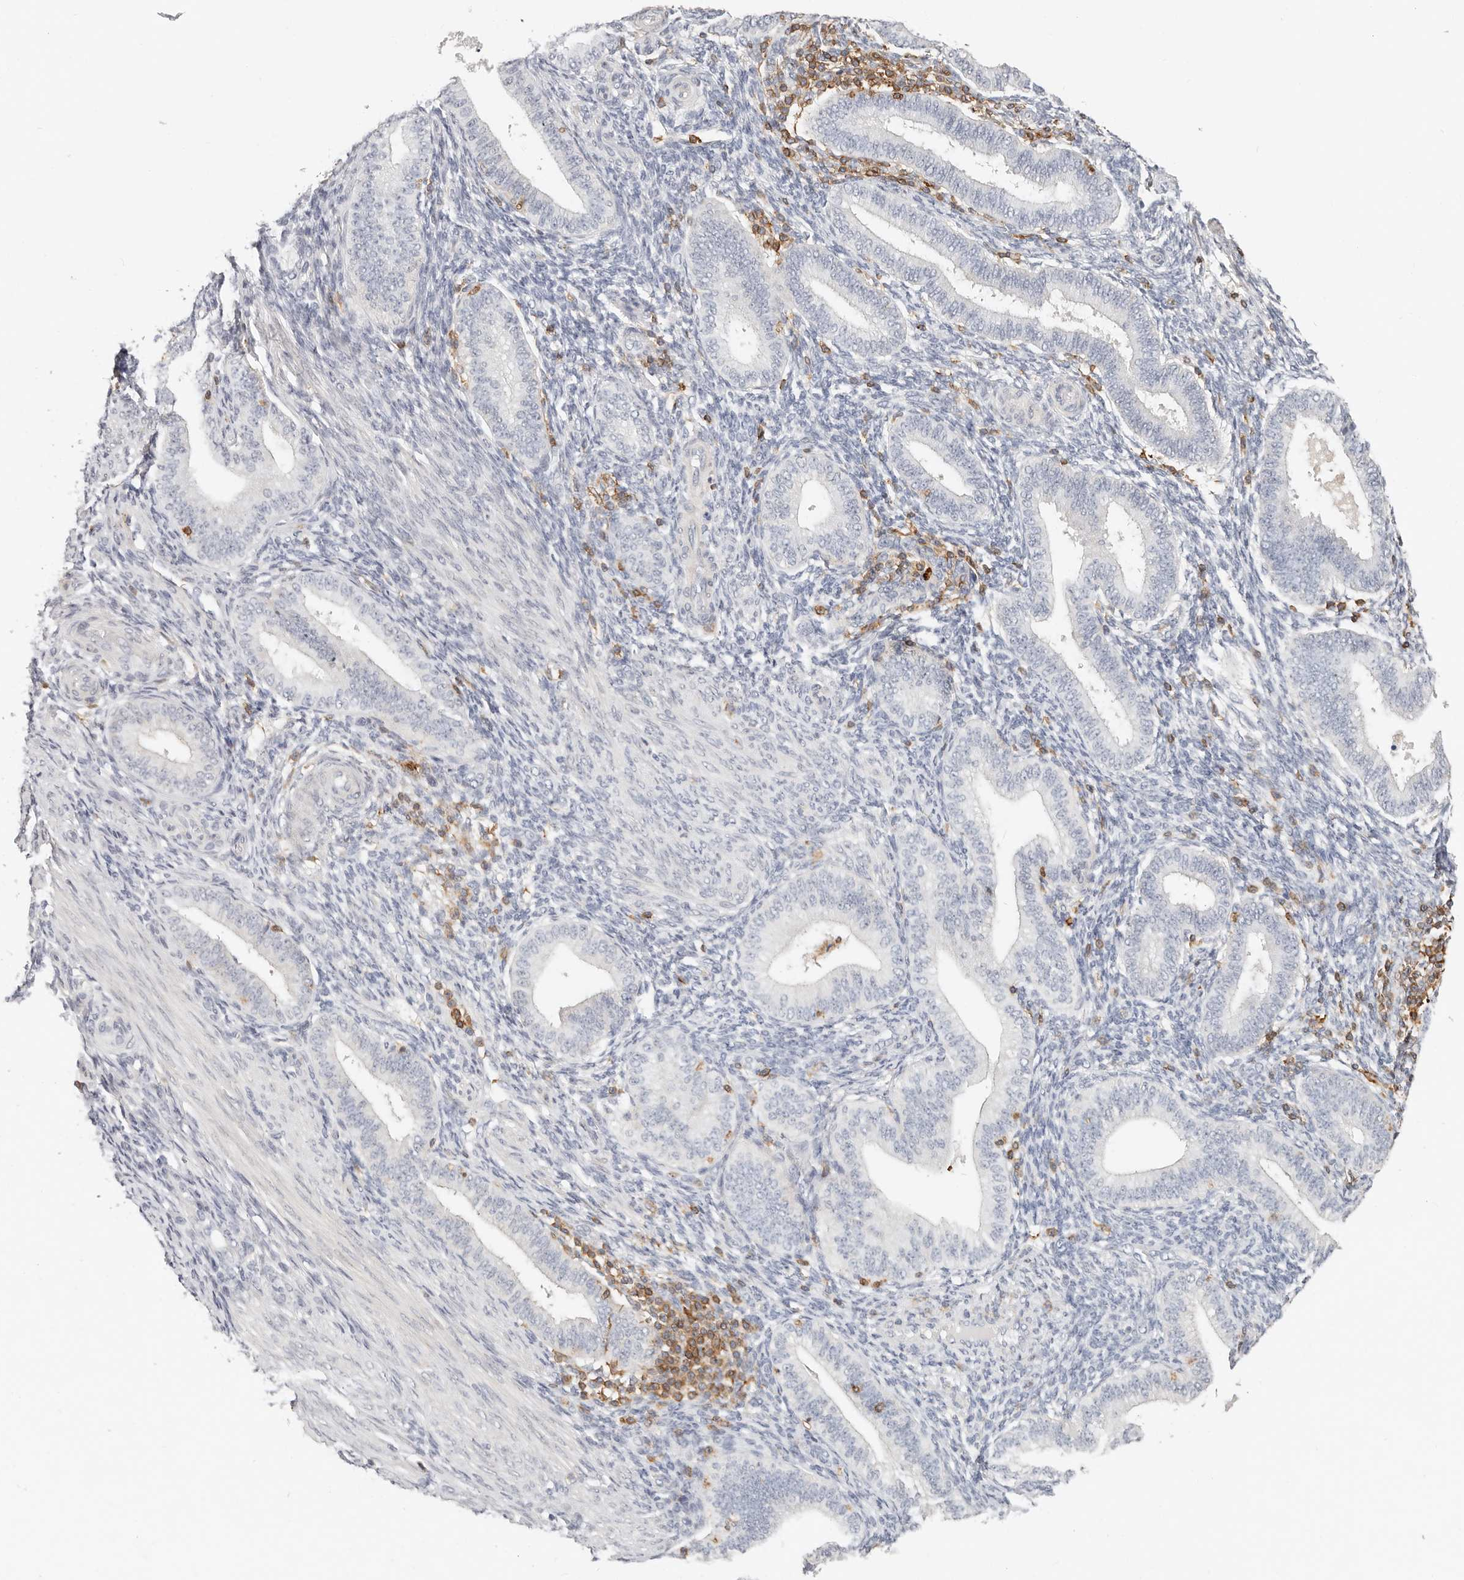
{"staining": {"intensity": "moderate", "quantity": "<25%", "location": "cytoplasmic/membranous"}, "tissue": "endometrium", "cell_type": "Cells in endometrial stroma", "image_type": "normal", "snomed": [{"axis": "morphology", "description": "Normal tissue, NOS"}, {"axis": "topography", "description": "Endometrium"}], "caption": "A brown stain labels moderate cytoplasmic/membranous expression of a protein in cells in endometrial stroma of normal endometrium. (DAB IHC, brown staining for protein, blue staining for nuclei).", "gene": "TMEM63B", "patient": {"sex": "female", "age": 39}}